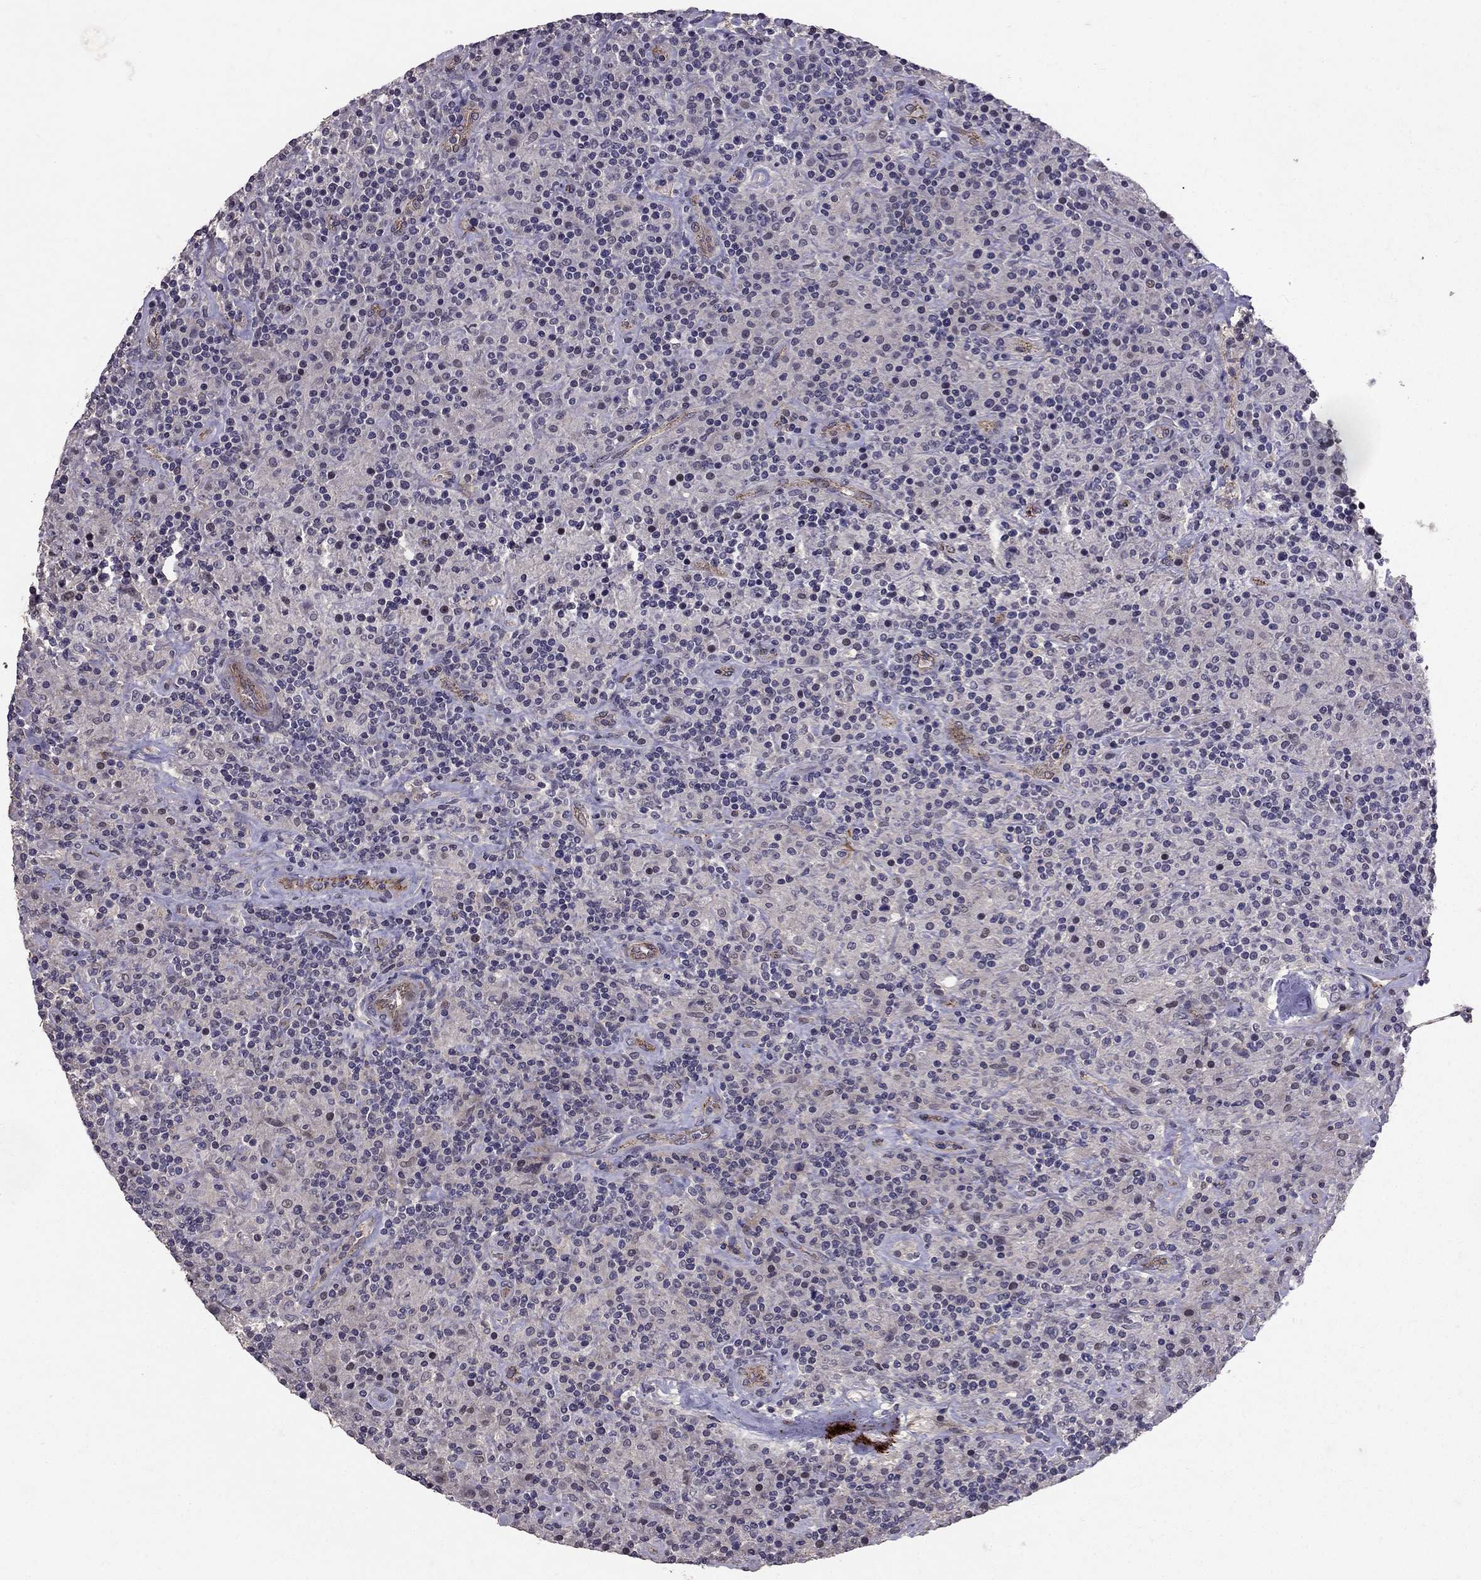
{"staining": {"intensity": "negative", "quantity": "none", "location": "none"}, "tissue": "lymphoma", "cell_type": "Tumor cells", "image_type": "cancer", "snomed": [{"axis": "morphology", "description": "Hodgkin's disease, NOS"}, {"axis": "topography", "description": "Lymph node"}], "caption": "IHC micrograph of neoplastic tissue: lymphoma stained with DAB (3,3'-diaminobenzidine) shows no significant protein expression in tumor cells.", "gene": "RASIP1", "patient": {"sex": "male", "age": 70}}